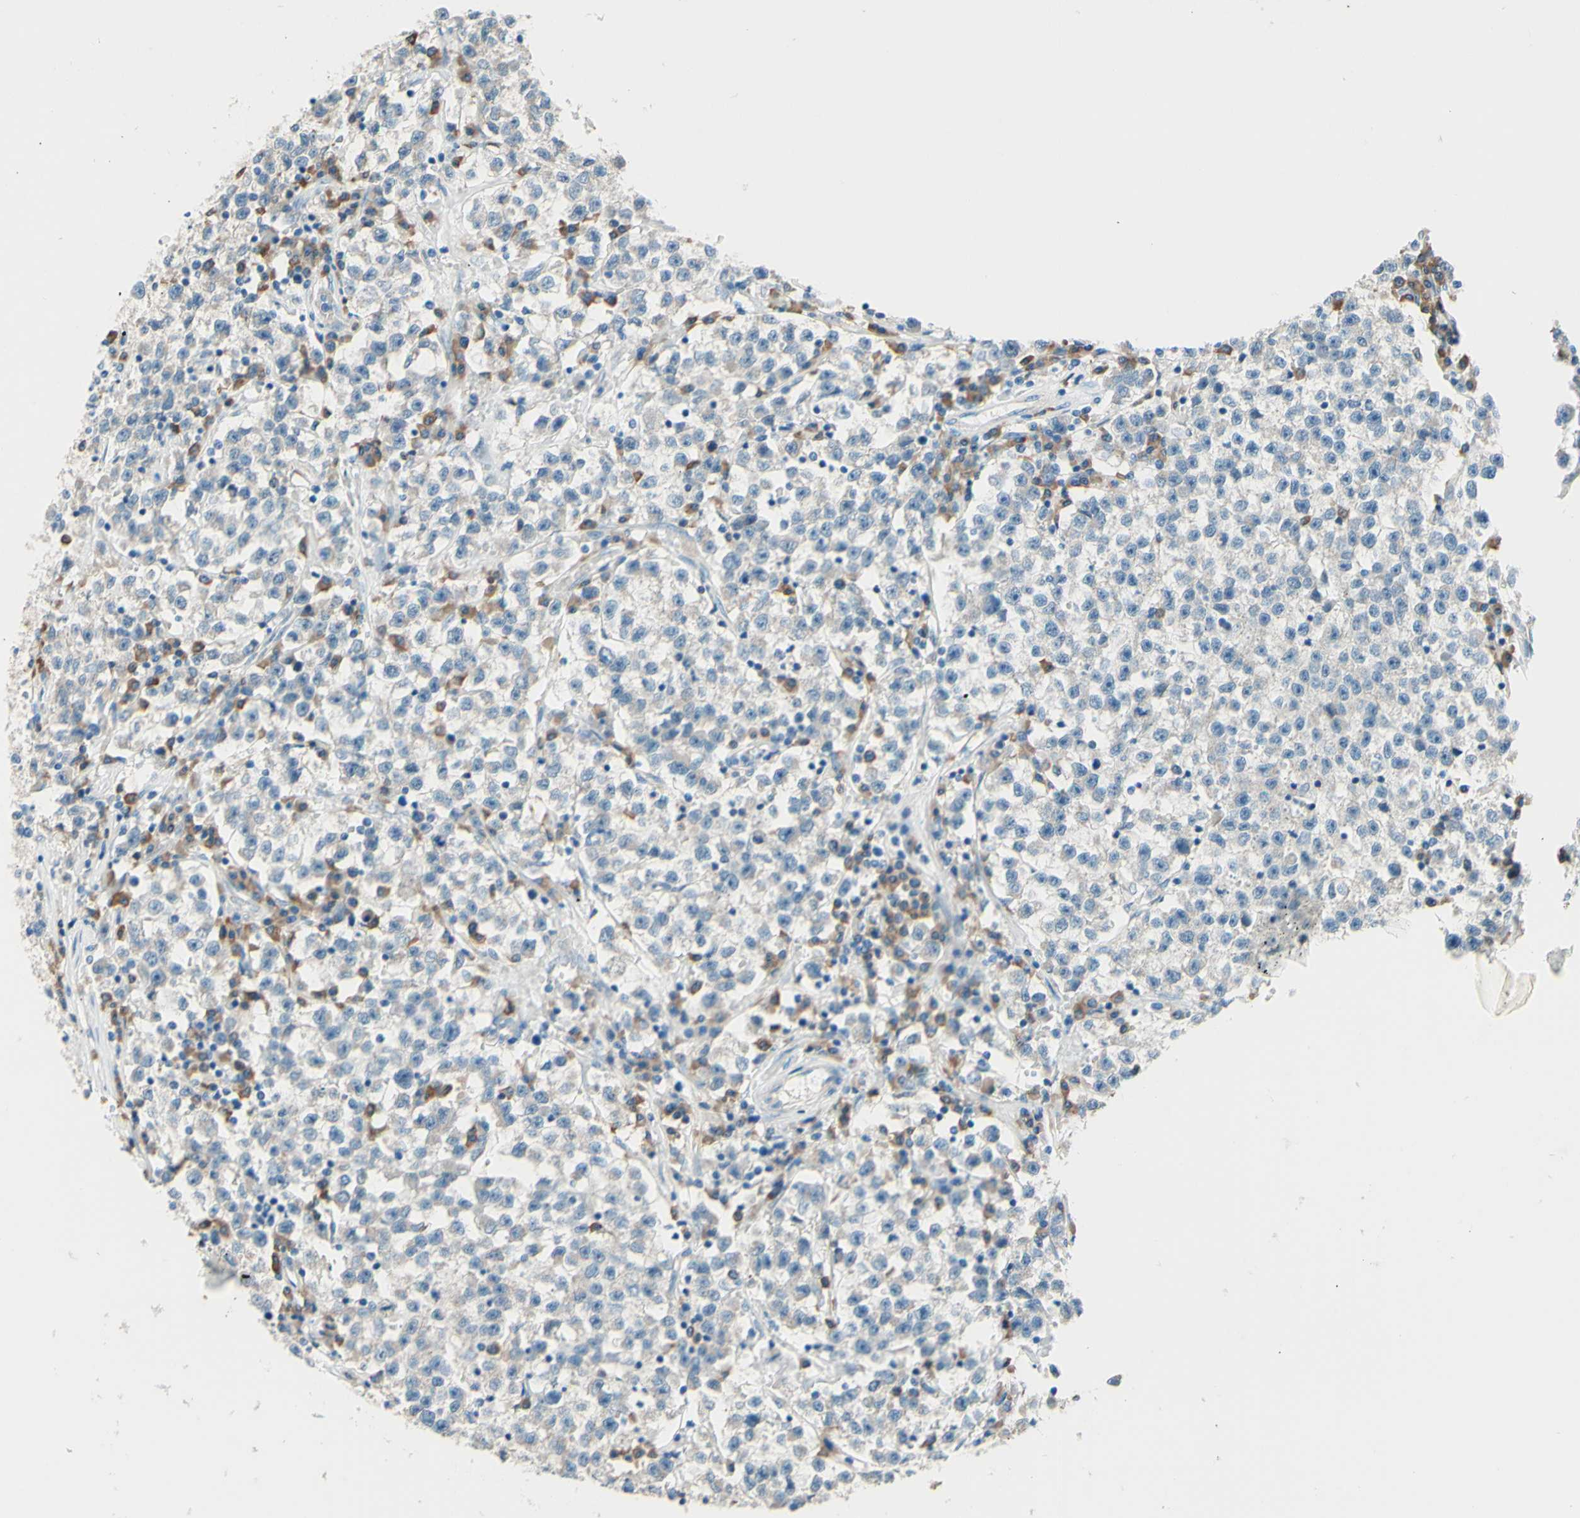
{"staining": {"intensity": "negative", "quantity": "none", "location": "none"}, "tissue": "testis cancer", "cell_type": "Tumor cells", "image_type": "cancer", "snomed": [{"axis": "morphology", "description": "Seminoma, NOS"}, {"axis": "topography", "description": "Testis"}], "caption": "The histopathology image displays no significant expression in tumor cells of testis cancer (seminoma). Nuclei are stained in blue.", "gene": "PASD1", "patient": {"sex": "male", "age": 22}}